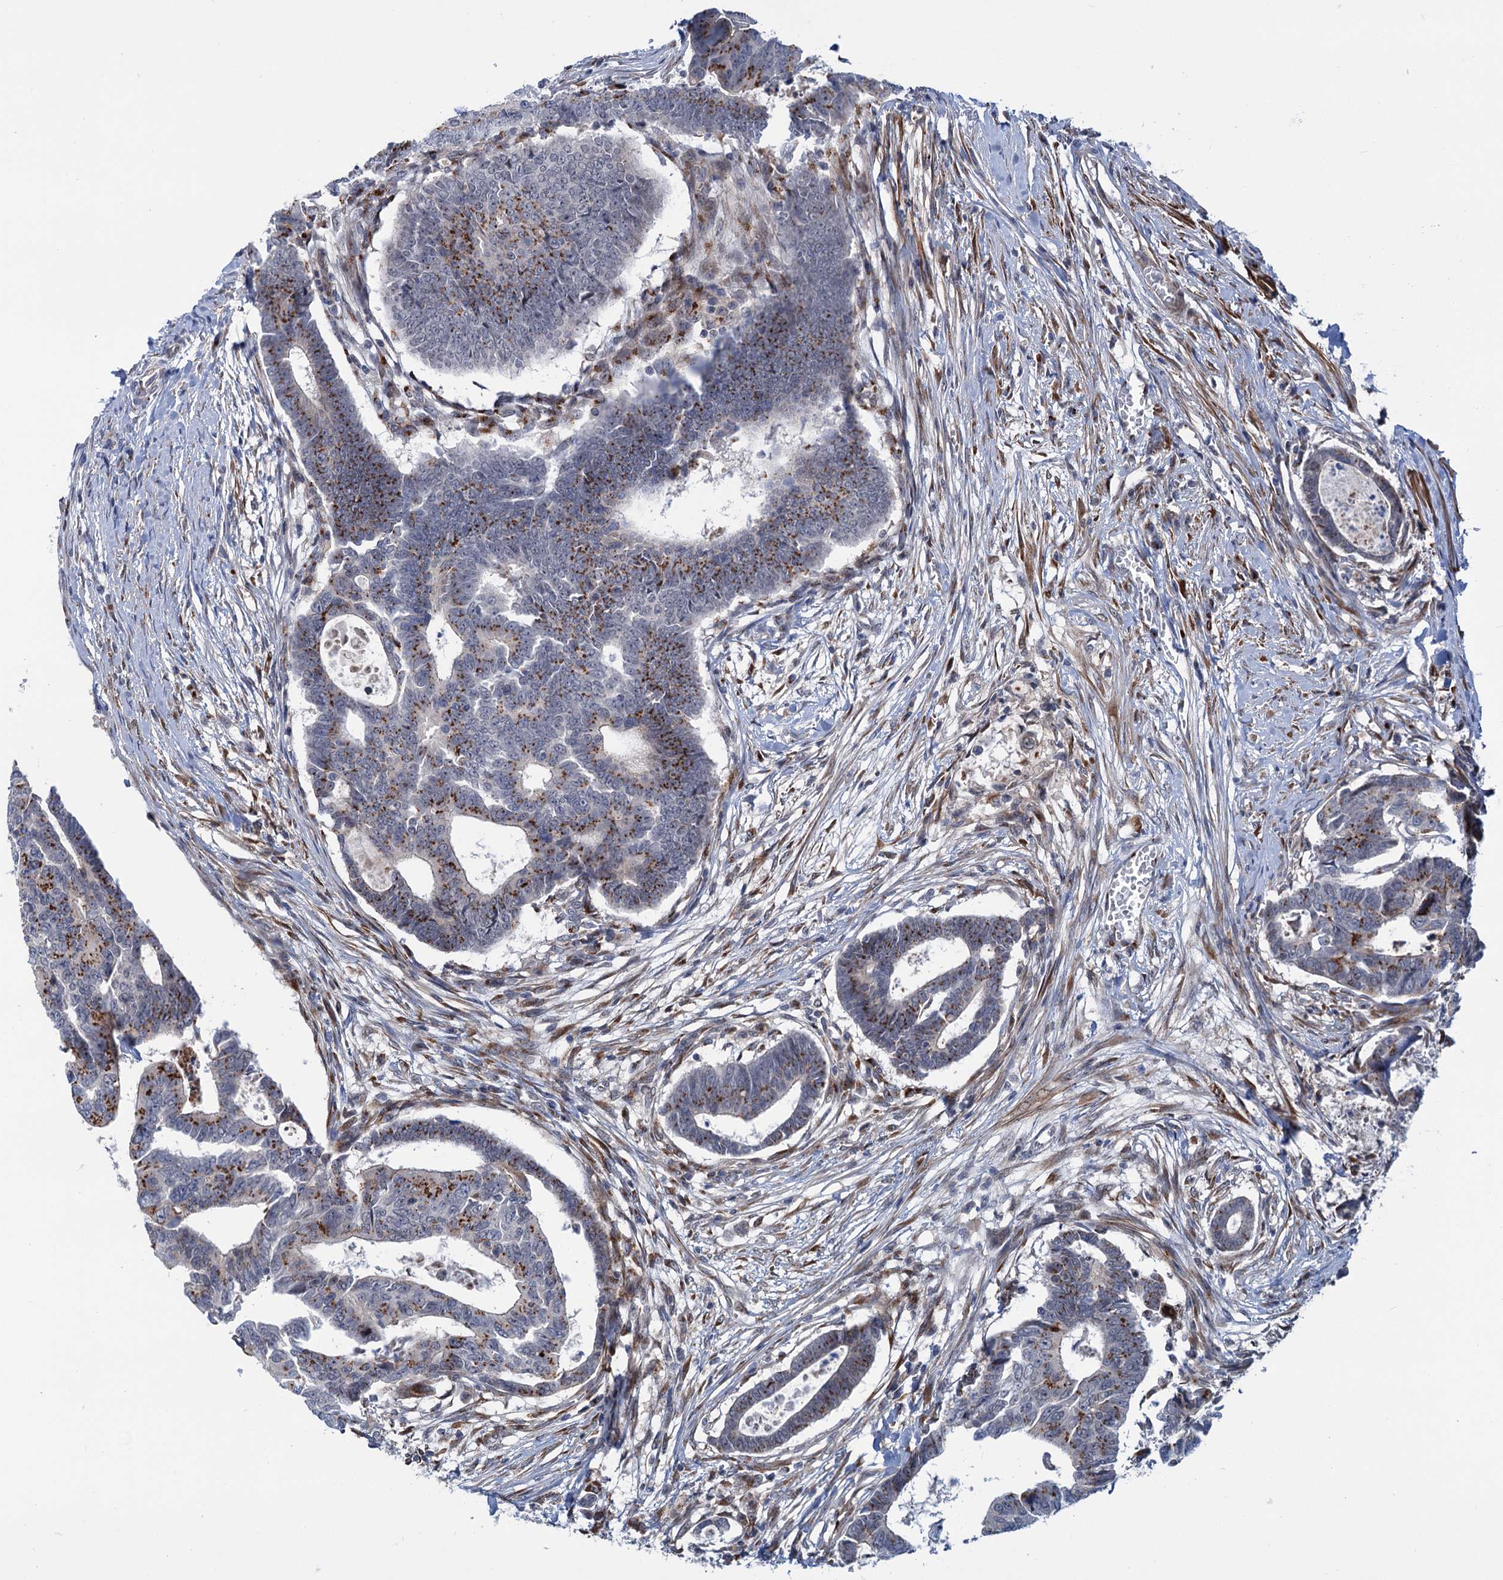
{"staining": {"intensity": "strong", "quantity": "25%-75%", "location": "cytoplasmic/membranous"}, "tissue": "colorectal cancer", "cell_type": "Tumor cells", "image_type": "cancer", "snomed": [{"axis": "morphology", "description": "Adenocarcinoma, NOS"}, {"axis": "topography", "description": "Rectum"}], "caption": "The micrograph displays a brown stain indicating the presence of a protein in the cytoplasmic/membranous of tumor cells in adenocarcinoma (colorectal). (DAB (3,3'-diaminobenzidine) IHC, brown staining for protein, blue staining for nuclei).", "gene": "ELP4", "patient": {"sex": "female", "age": 65}}